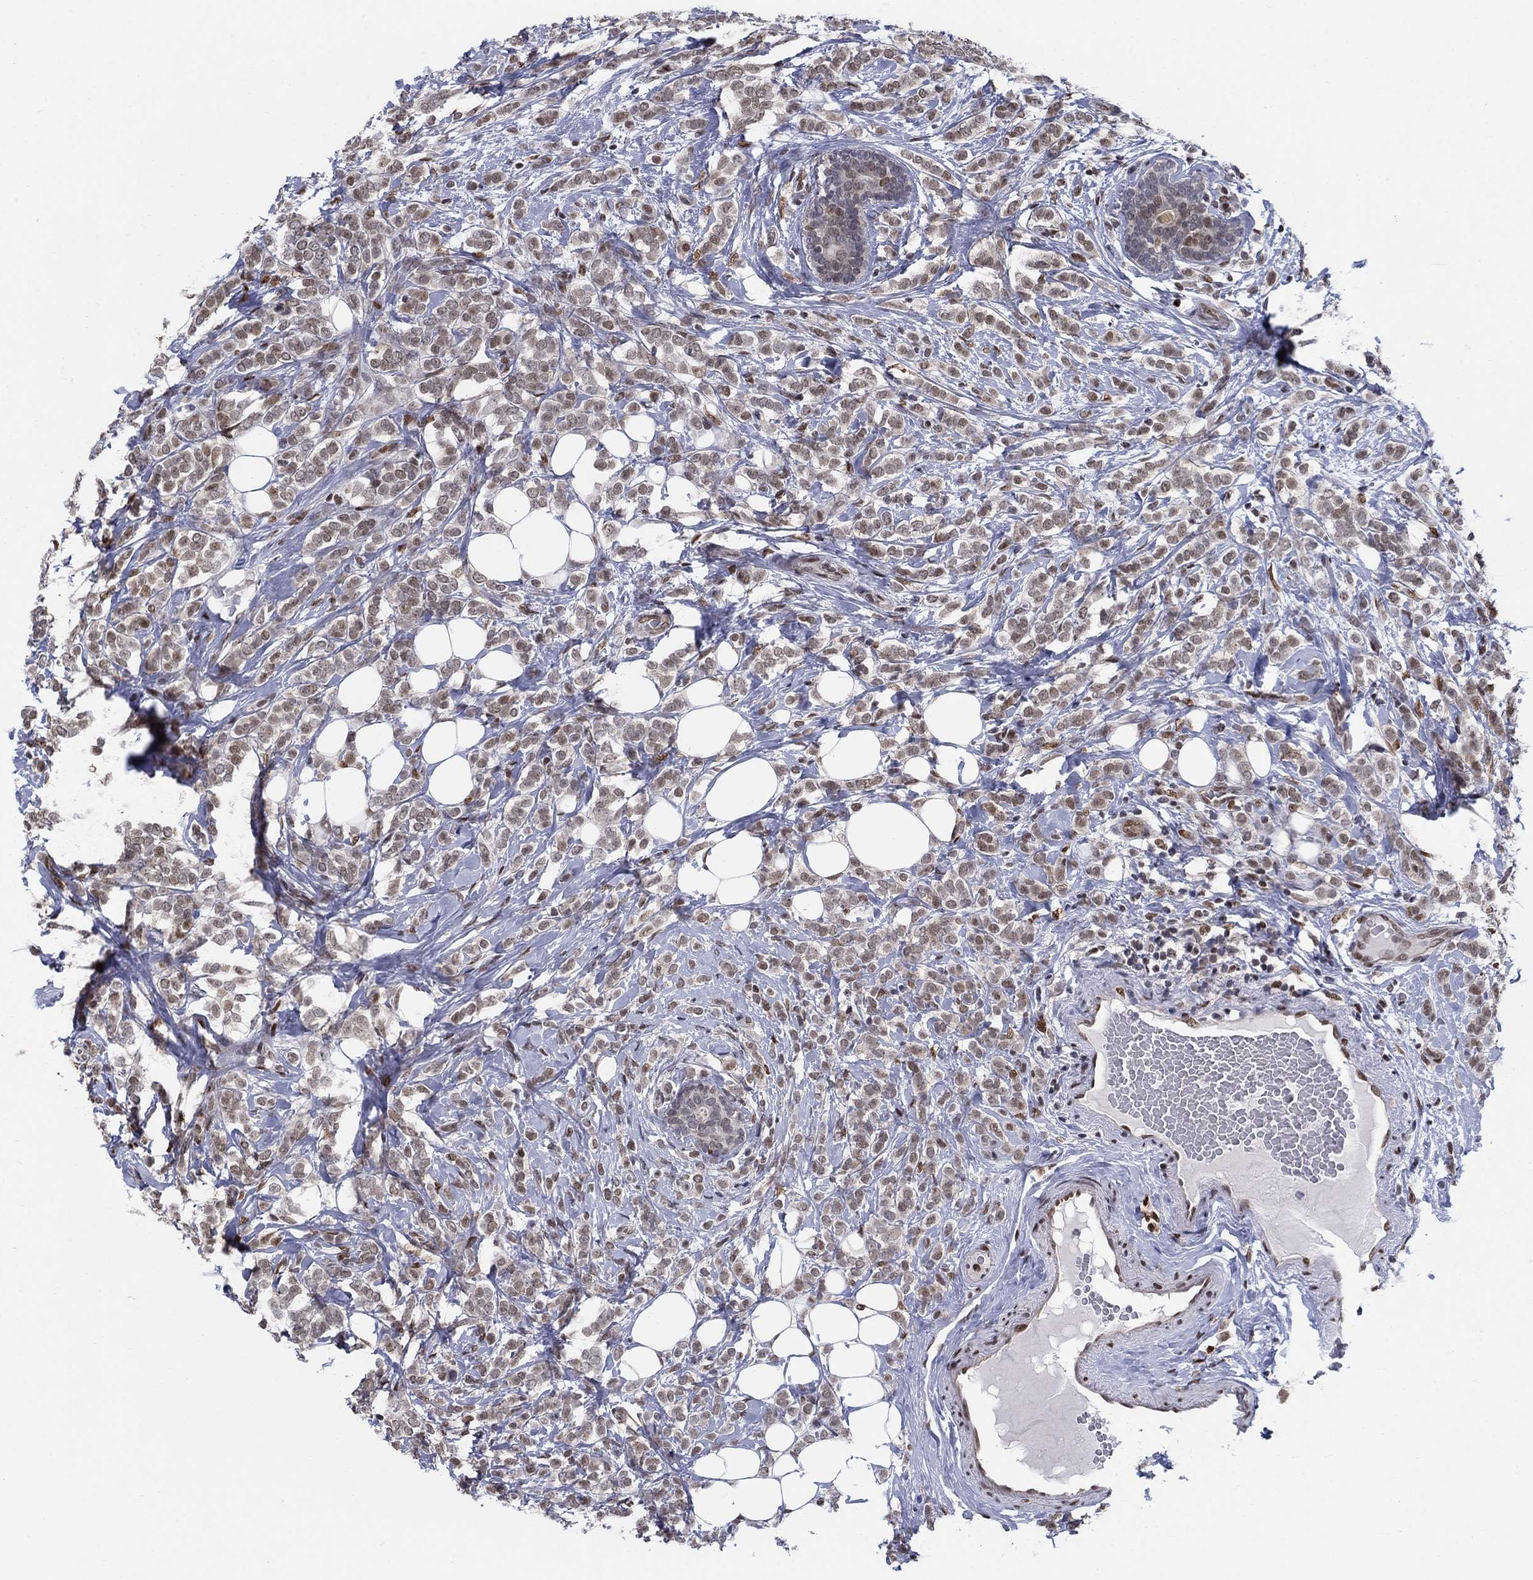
{"staining": {"intensity": "moderate", "quantity": ">75%", "location": "nuclear"}, "tissue": "breast cancer", "cell_type": "Tumor cells", "image_type": "cancer", "snomed": [{"axis": "morphology", "description": "Lobular carcinoma"}, {"axis": "topography", "description": "Breast"}], "caption": "Breast lobular carcinoma stained with IHC reveals moderate nuclear positivity in approximately >75% of tumor cells.", "gene": "CENPE", "patient": {"sex": "female", "age": 49}}